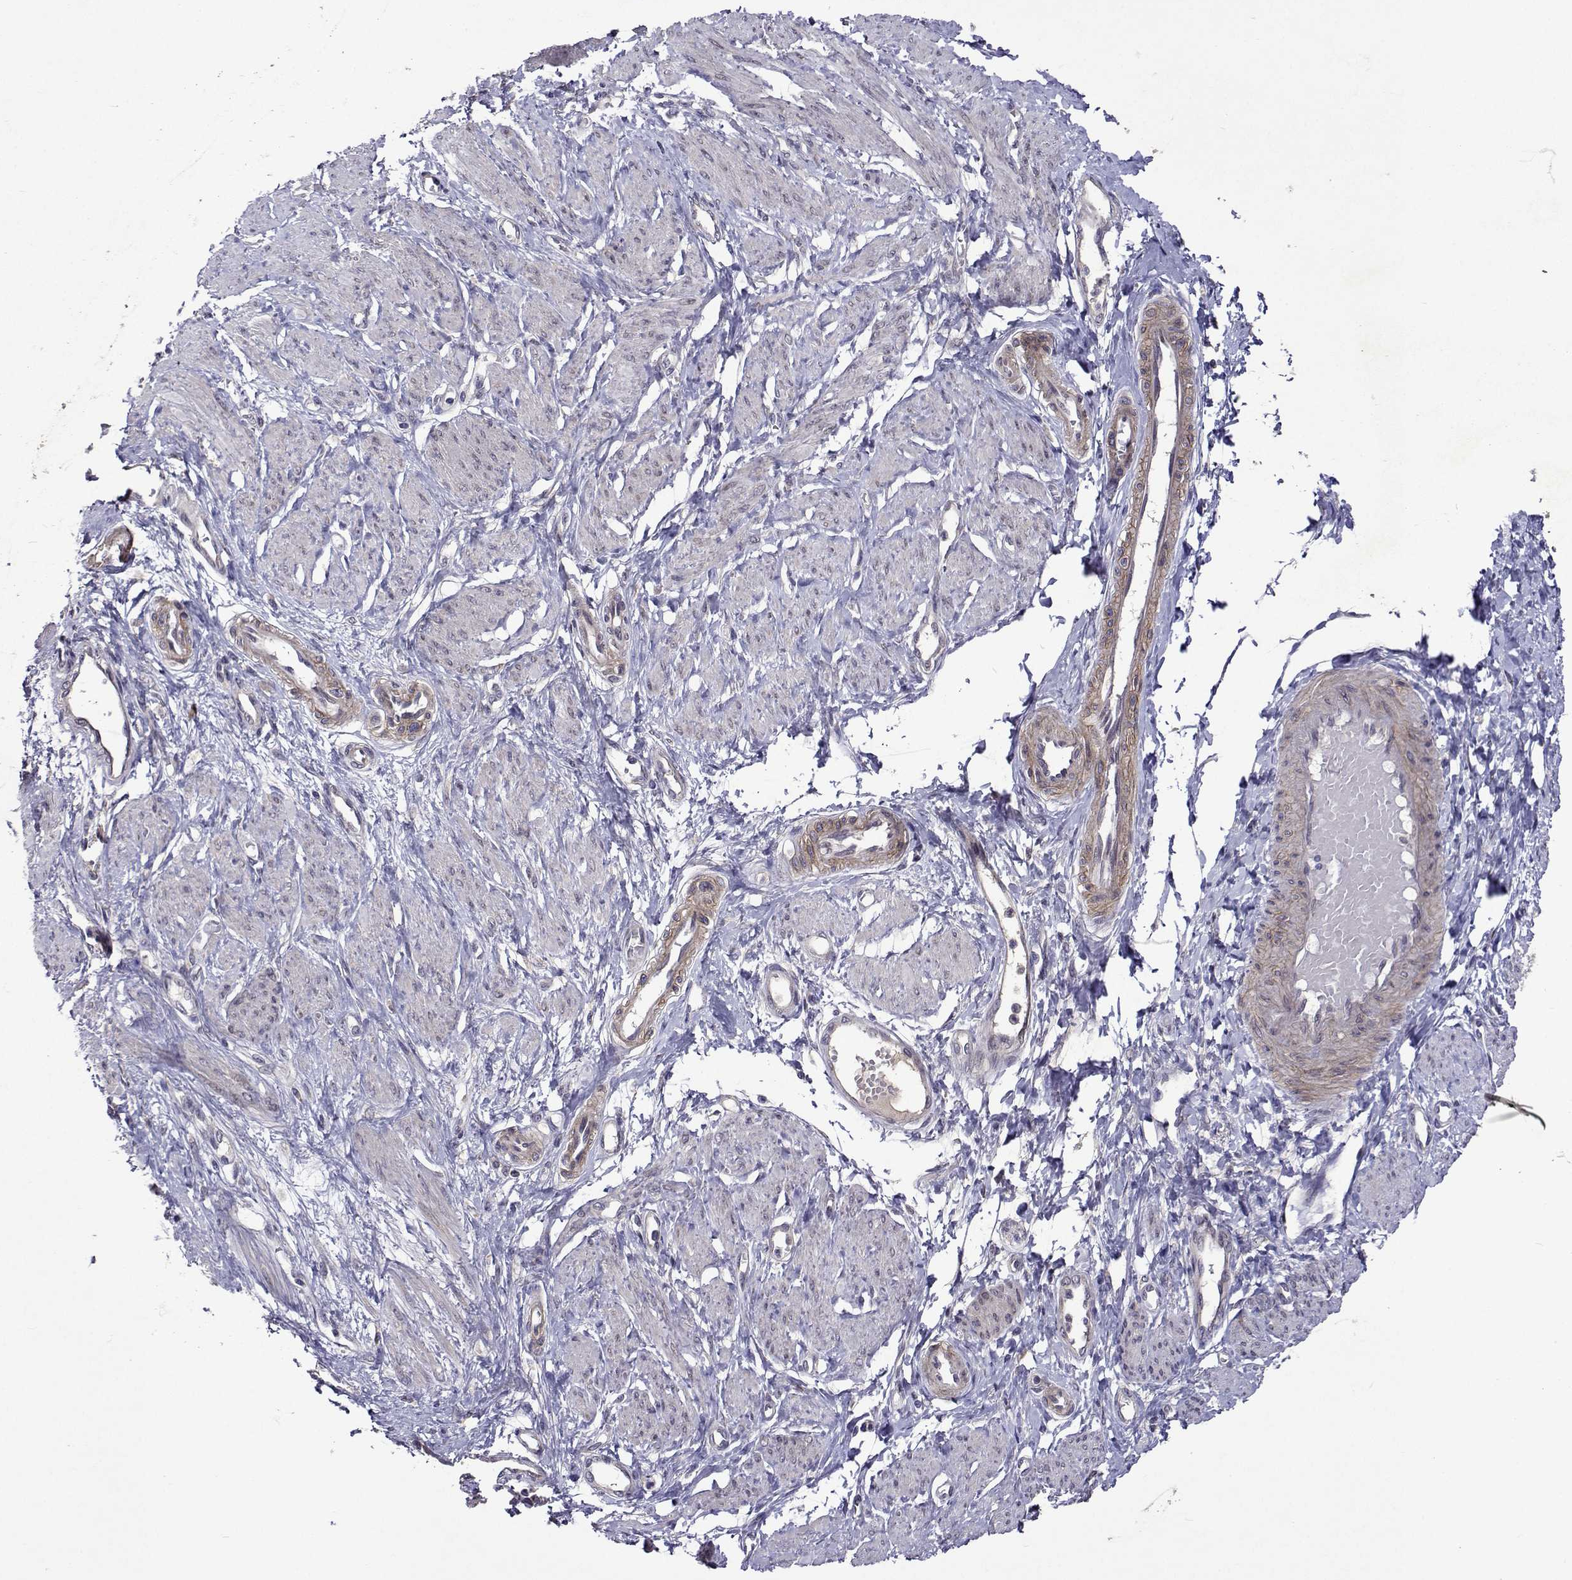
{"staining": {"intensity": "weak", "quantity": "<25%", "location": "cytoplasmic/membranous"}, "tissue": "smooth muscle", "cell_type": "Smooth muscle cells", "image_type": "normal", "snomed": [{"axis": "morphology", "description": "Normal tissue, NOS"}, {"axis": "topography", "description": "Smooth muscle"}, {"axis": "topography", "description": "Uterus"}], "caption": "An IHC micrograph of unremarkable smooth muscle is shown. There is no staining in smooth muscle cells of smooth muscle. The staining was performed using DAB (3,3'-diaminobenzidine) to visualize the protein expression in brown, while the nuclei were stained in blue with hematoxylin (Magnification: 20x).", "gene": "TARBP2", "patient": {"sex": "female", "age": 39}}